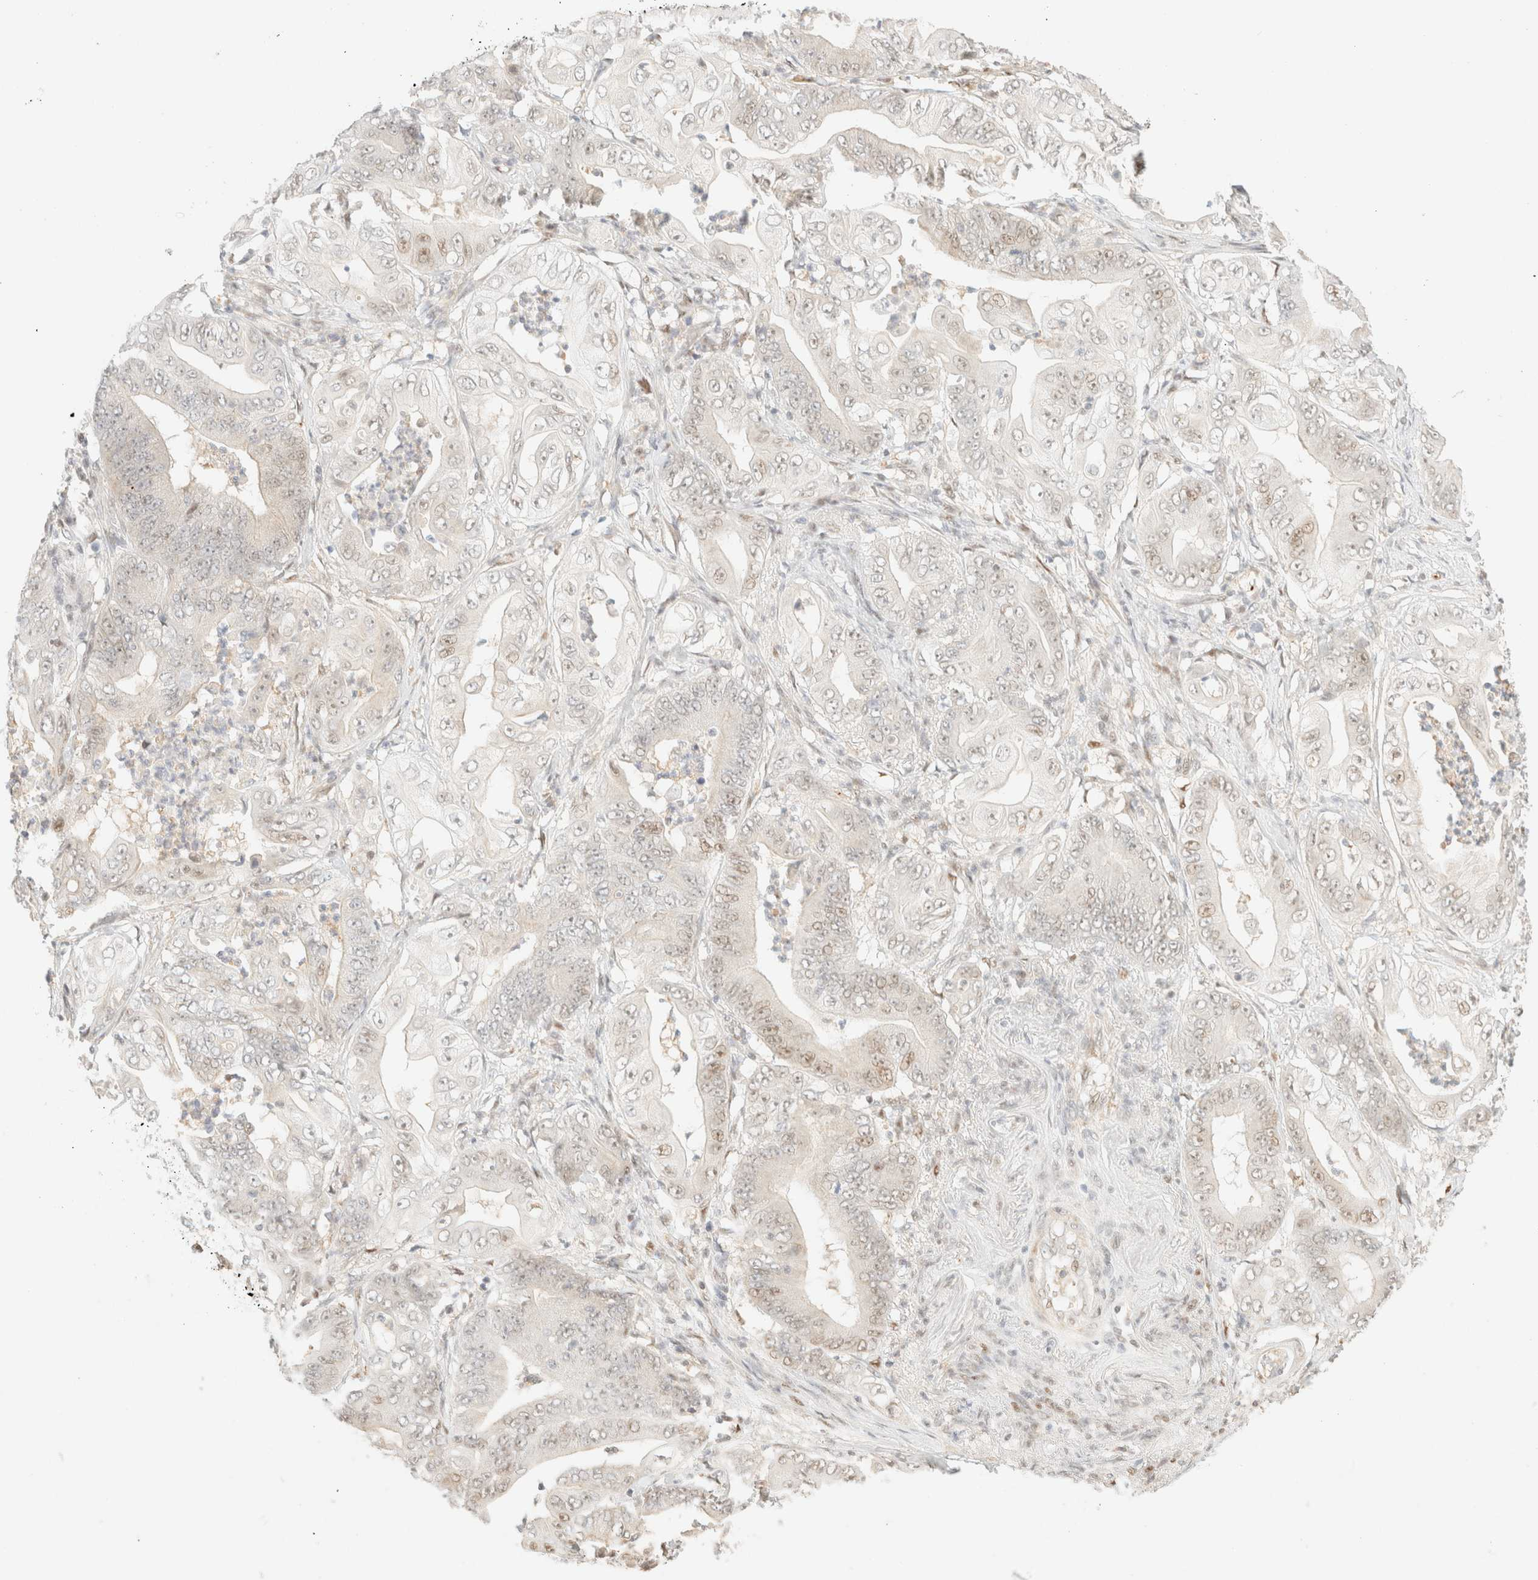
{"staining": {"intensity": "weak", "quantity": "<25%", "location": "nuclear"}, "tissue": "stomach cancer", "cell_type": "Tumor cells", "image_type": "cancer", "snomed": [{"axis": "morphology", "description": "Adenocarcinoma, NOS"}, {"axis": "topography", "description": "Stomach"}], "caption": "Histopathology image shows no protein staining in tumor cells of stomach cancer (adenocarcinoma) tissue.", "gene": "TSR1", "patient": {"sex": "female", "age": 73}}